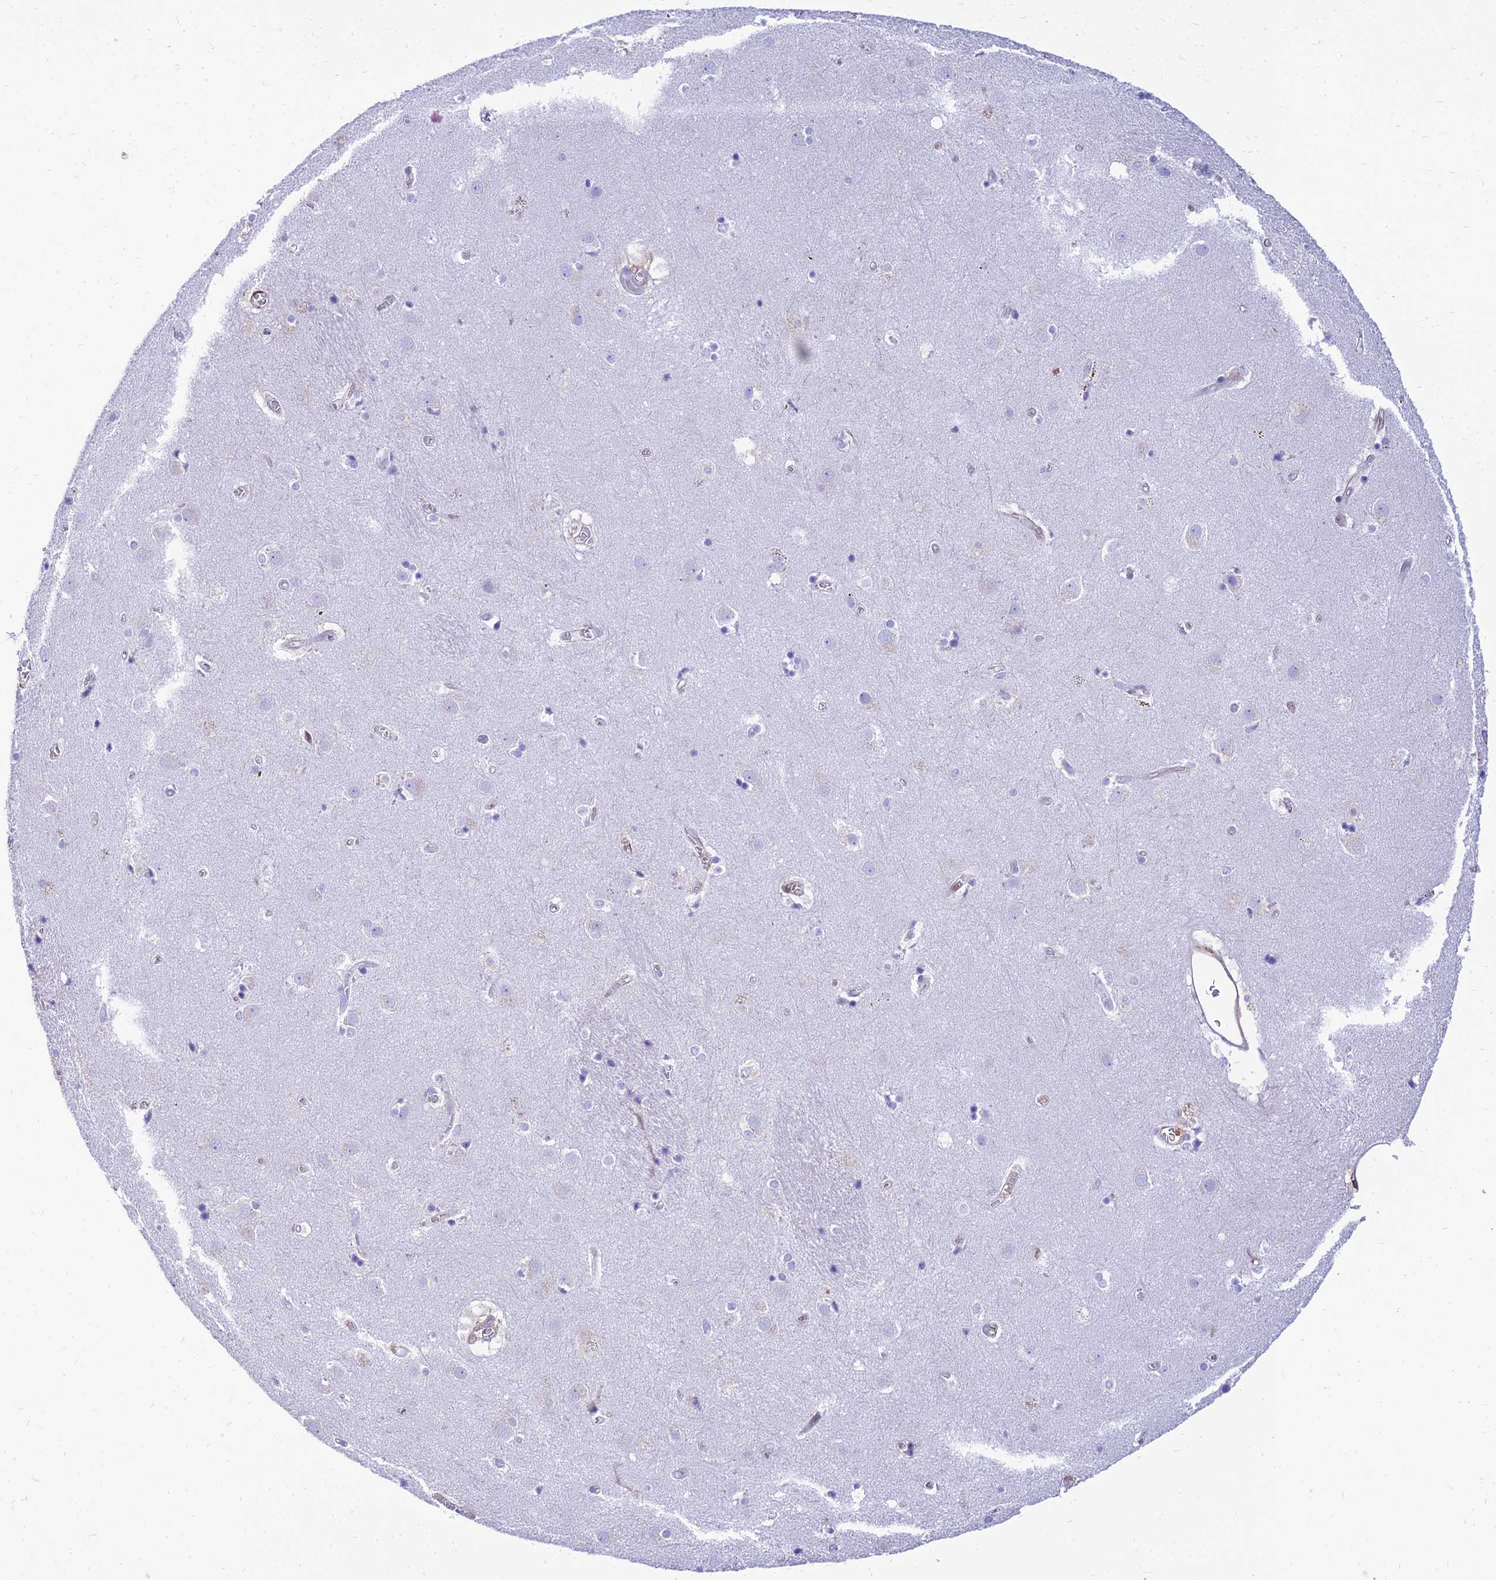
{"staining": {"intensity": "negative", "quantity": "none", "location": "none"}, "tissue": "caudate", "cell_type": "Glial cells", "image_type": "normal", "snomed": [{"axis": "morphology", "description": "Normal tissue, NOS"}, {"axis": "topography", "description": "Lateral ventricle wall"}], "caption": "IHC image of benign caudate: caudate stained with DAB (3,3'-diaminobenzidine) displays no significant protein expression in glial cells. (Brightfield microscopy of DAB IHC at high magnification).", "gene": "SREK1IP1", "patient": {"sex": "male", "age": 70}}